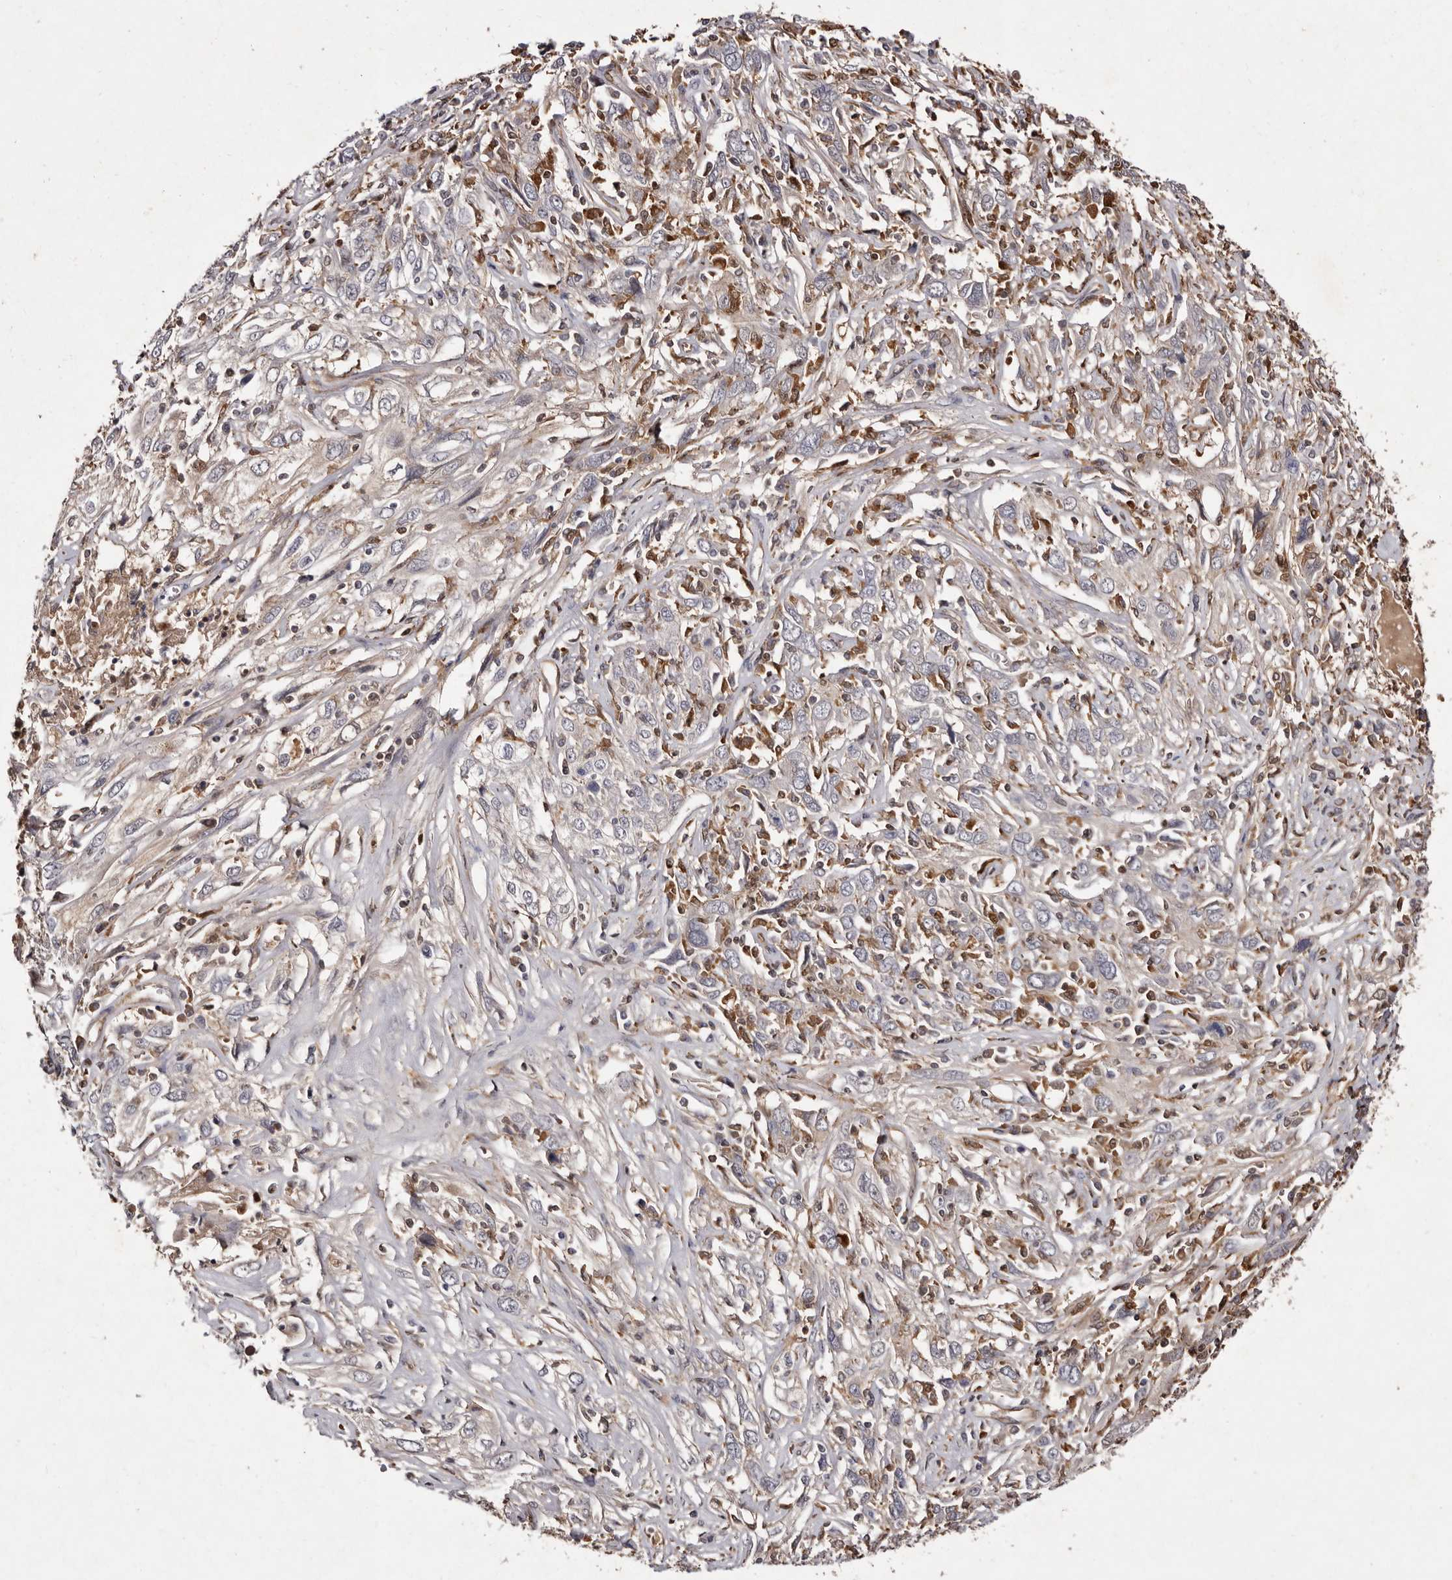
{"staining": {"intensity": "negative", "quantity": "none", "location": "none"}, "tissue": "cervical cancer", "cell_type": "Tumor cells", "image_type": "cancer", "snomed": [{"axis": "morphology", "description": "Squamous cell carcinoma, NOS"}, {"axis": "topography", "description": "Cervix"}], "caption": "Tumor cells are negative for protein expression in human cervical cancer (squamous cell carcinoma).", "gene": "GIMAP4", "patient": {"sex": "female", "age": 46}}